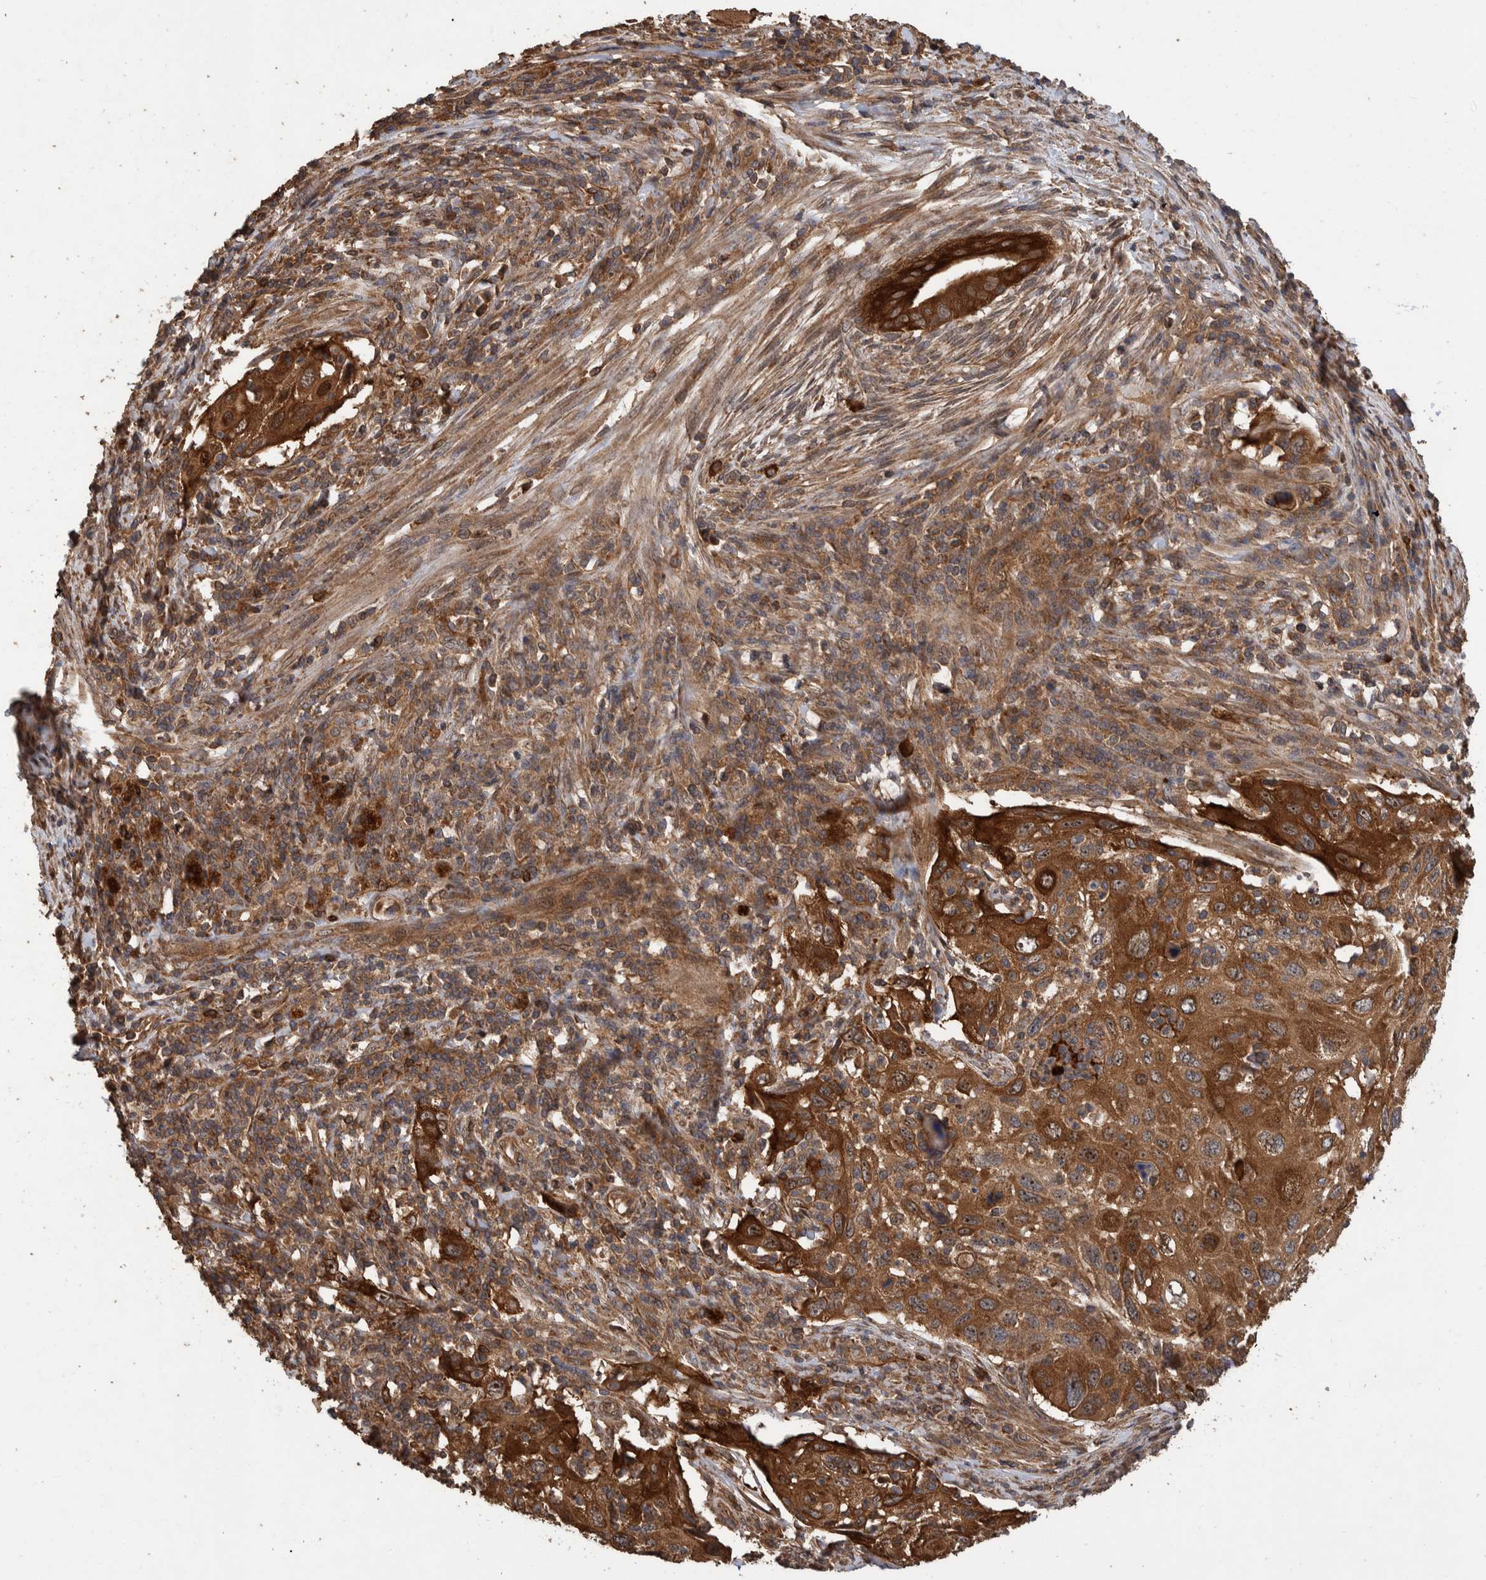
{"staining": {"intensity": "strong", "quantity": ">75%", "location": "cytoplasmic/membranous"}, "tissue": "cervical cancer", "cell_type": "Tumor cells", "image_type": "cancer", "snomed": [{"axis": "morphology", "description": "Squamous cell carcinoma, NOS"}, {"axis": "topography", "description": "Cervix"}], "caption": "Protein analysis of cervical cancer (squamous cell carcinoma) tissue reveals strong cytoplasmic/membranous positivity in approximately >75% of tumor cells. The staining was performed using DAB (3,3'-diaminobenzidine) to visualize the protein expression in brown, while the nuclei were stained in blue with hematoxylin (Magnification: 20x).", "gene": "TRIM16", "patient": {"sex": "female", "age": 70}}